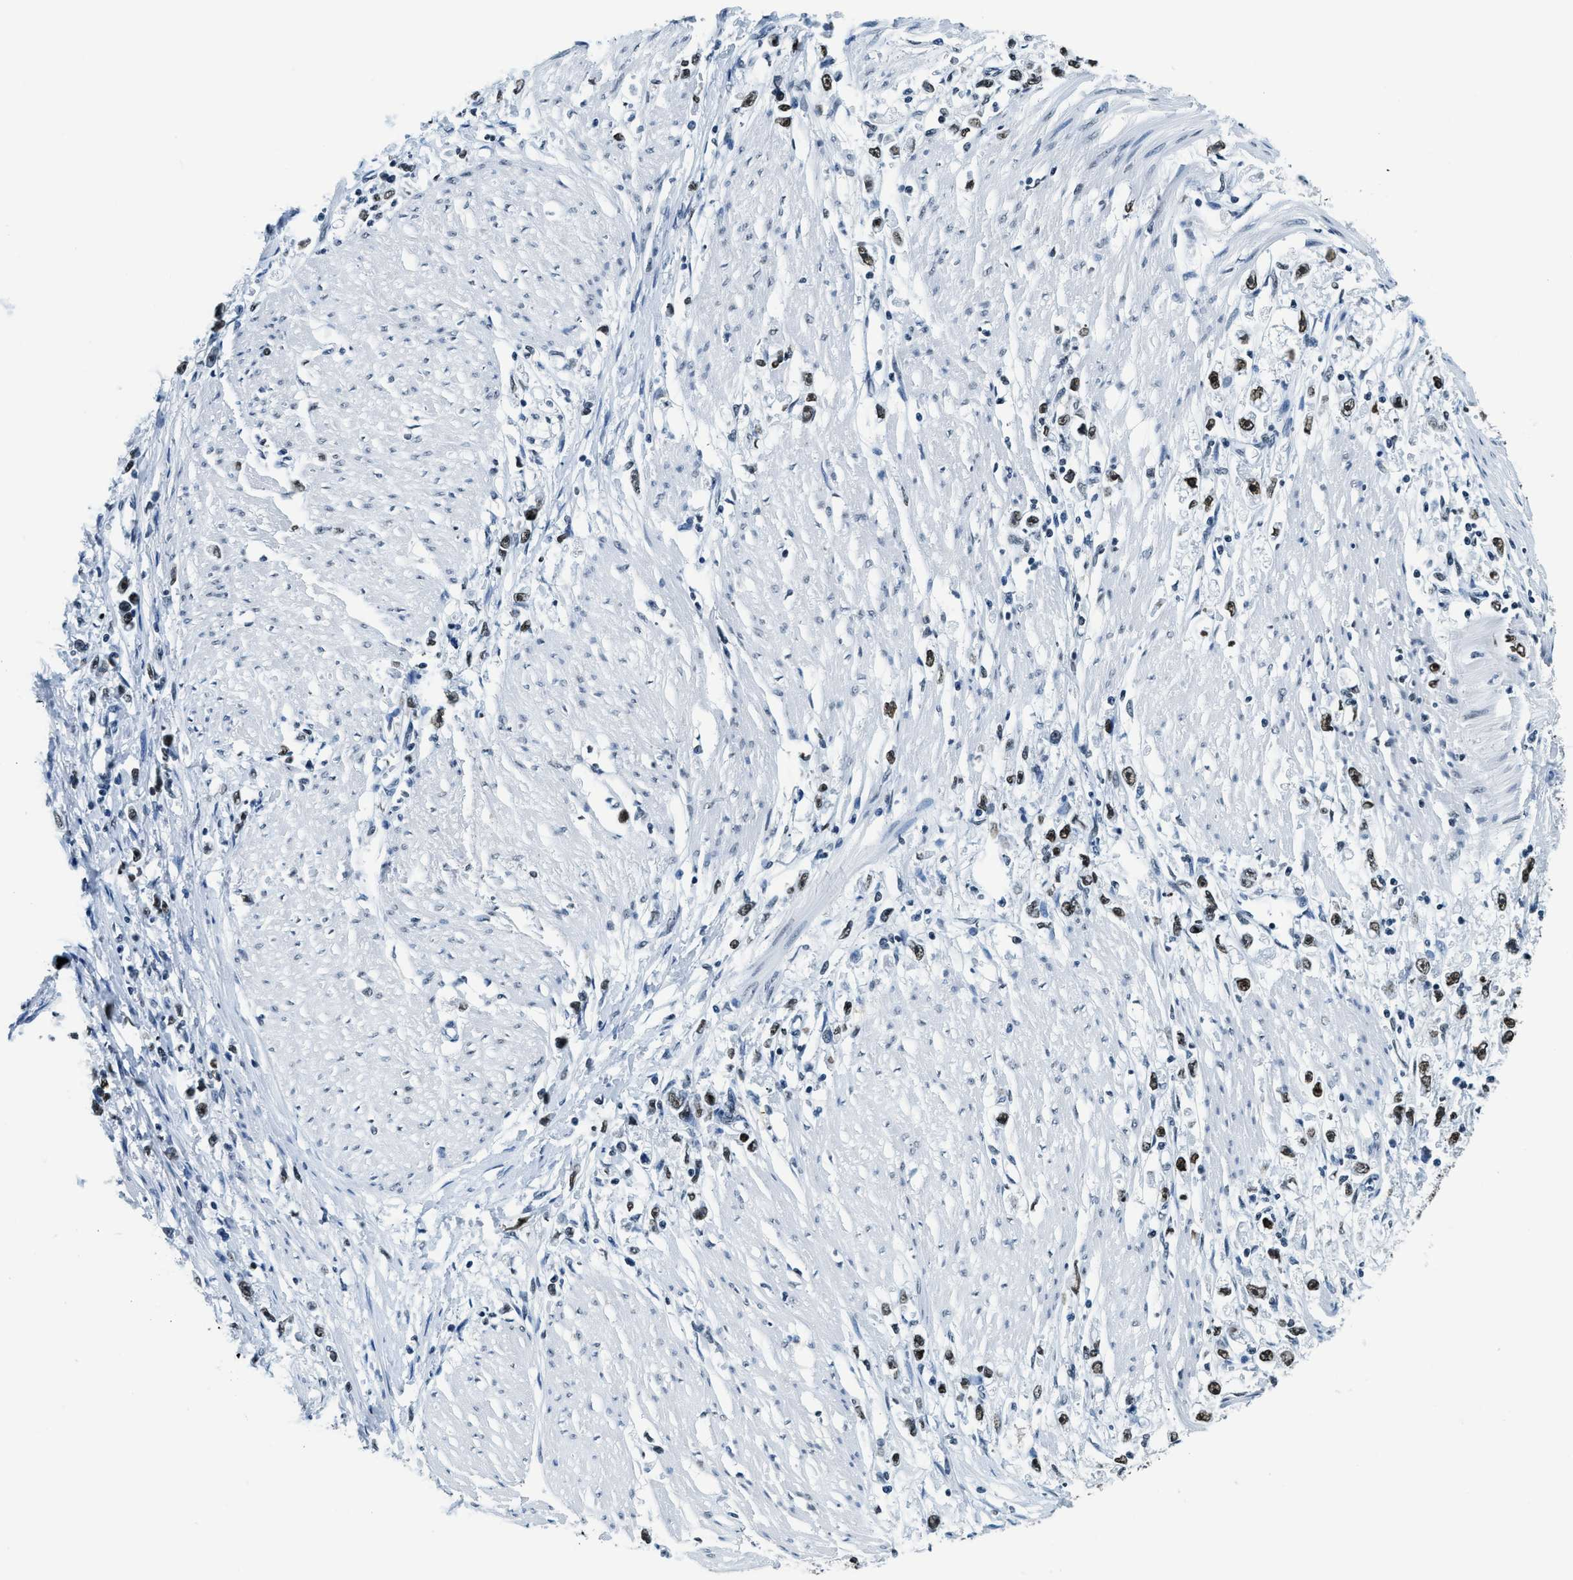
{"staining": {"intensity": "strong", "quantity": ">75%", "location": "nuclear"}, "tissue": "stomach cancer", "cell_type": "Tumor cells", "image_type": "cancer", "snomed": [{"axis": "morphology", "description": "Adenocarcinoma, NOS"}, {"axis": "topography", "description": "Stomach"}], "caption": "Adenocarcinoma (stomach) stained with a brown dye exhibits strong nuclear positive expression in about >75% of tumor cells.", "gene": "TOP1", "patient": {"sex": "female", "age": 59}}